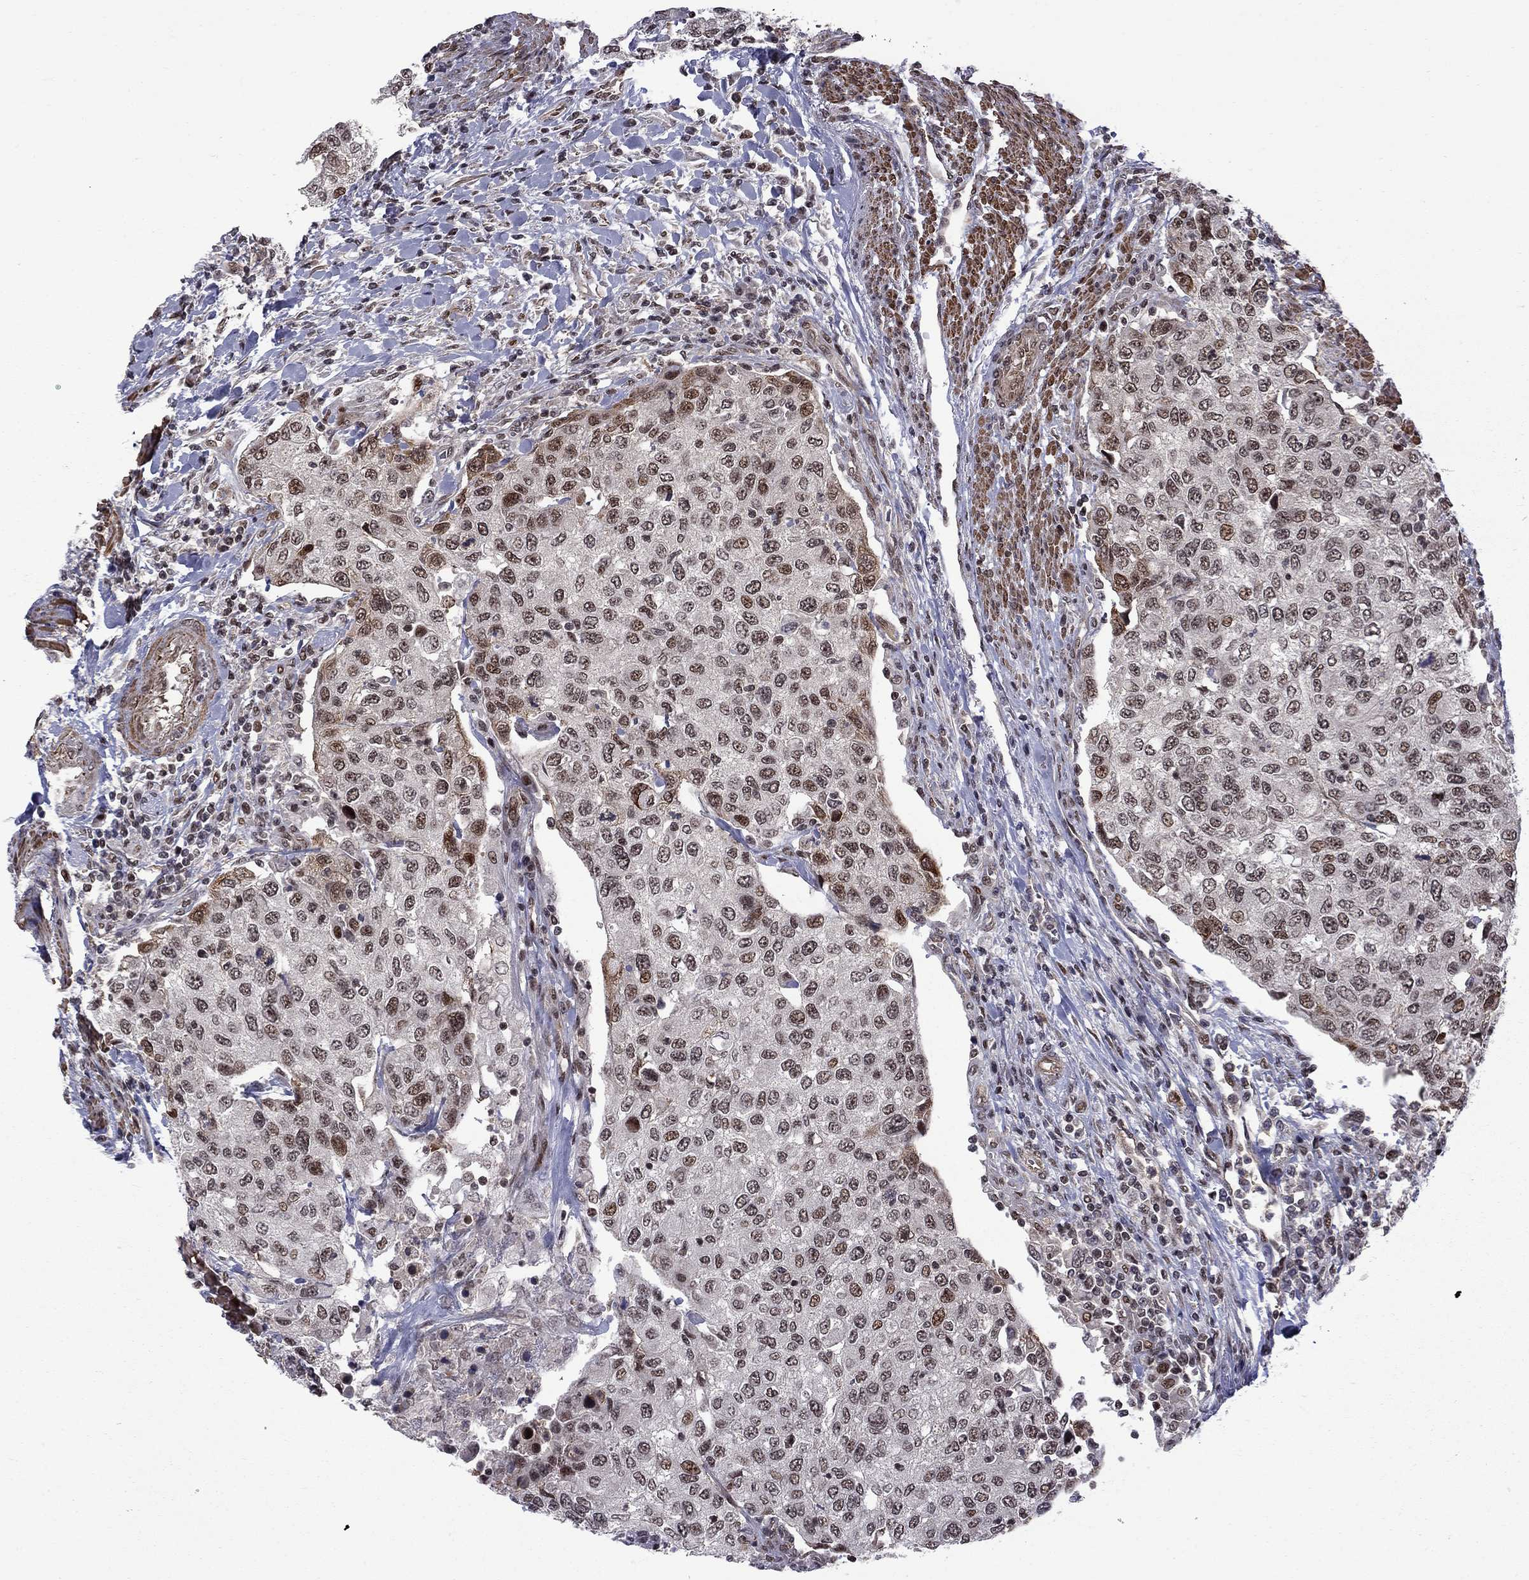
{"staining": {"intensity": "strong", "quantity": "<25%", "location": "nuclear"}, "tissue": "urothelial cancer", "cell_type": "Tumor cells", "image_type": "cancer", "snomed": [{"axis": "morphology", "description": "Urothelial carcinoma, High grade"}, {"axis": "topography", "description": "Urinary bladder"}], "caption": "Urothelial cancer stained for a protein exhibits strong nuclear positivity in tumor cells.", "gene": "BRF1", "patient": {"sex": "female", "age": 78}}